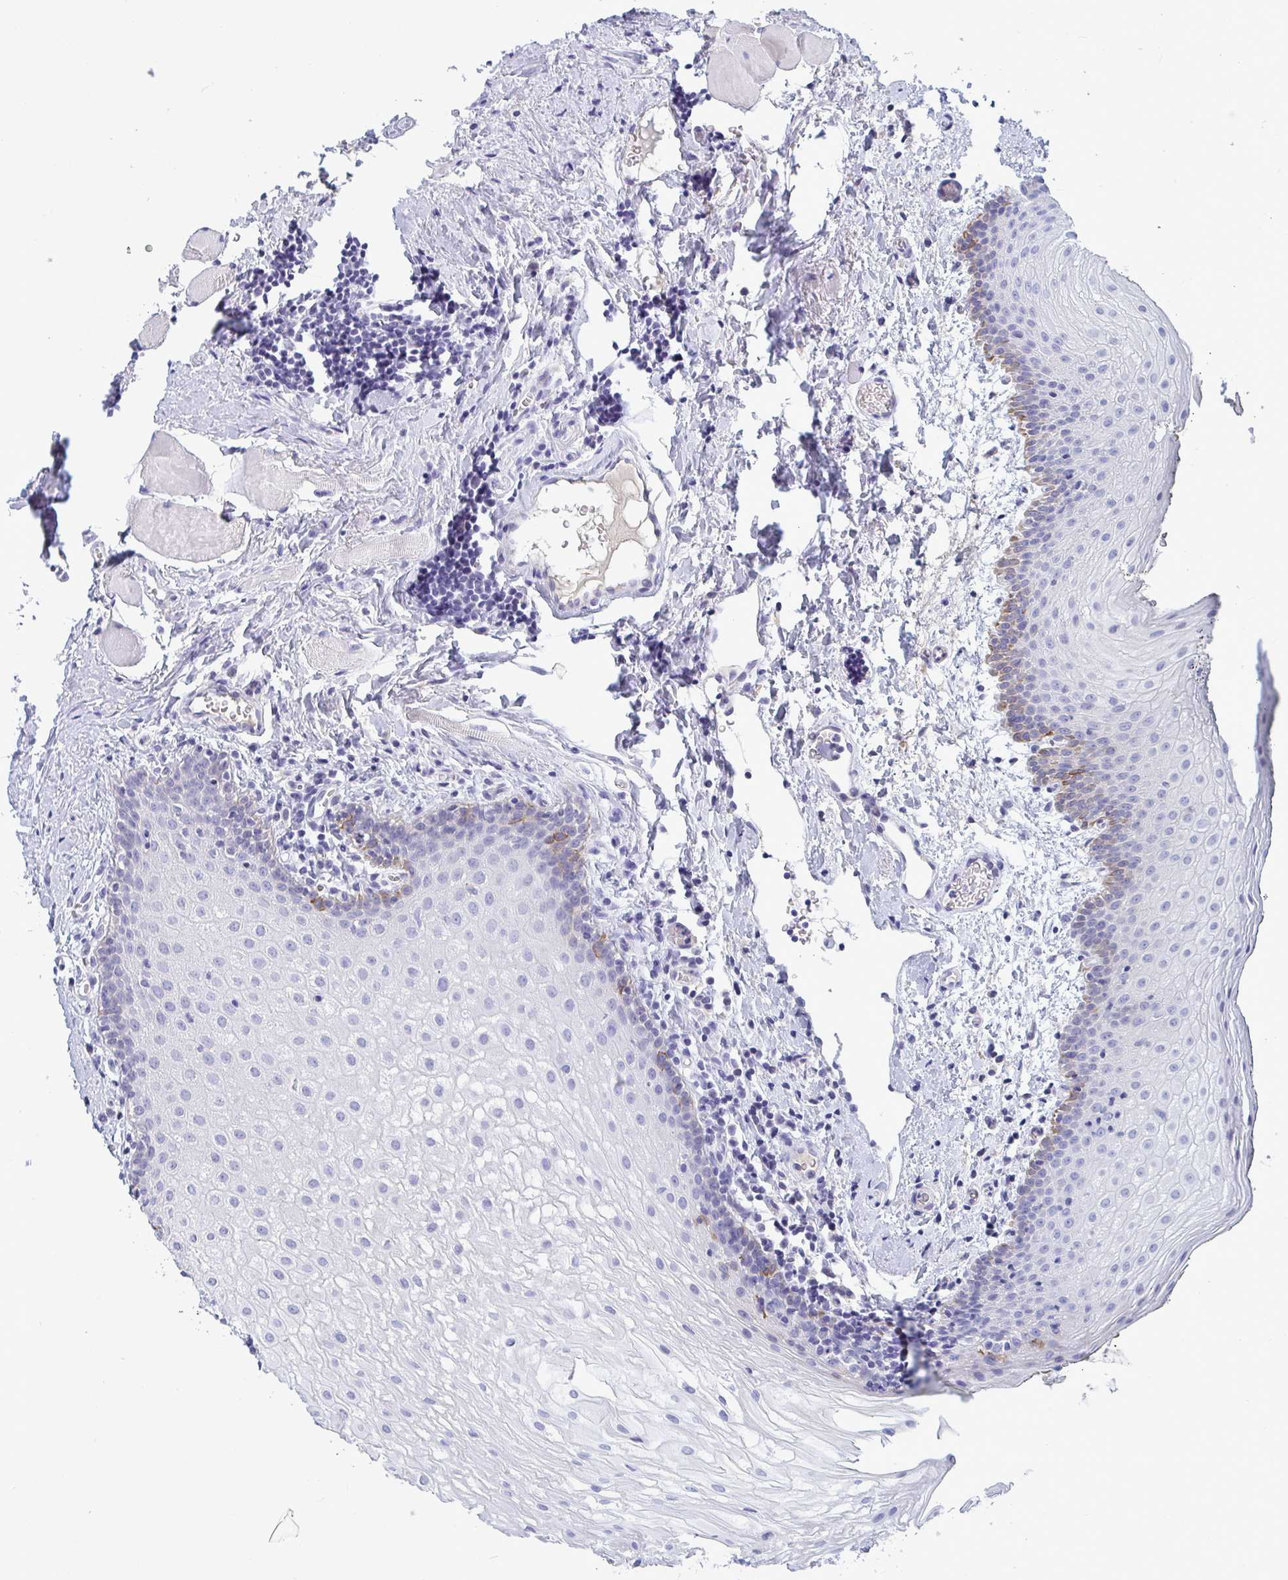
{"staining": {"intensity": "moderate", "quantity": "<25%", "location": "cytoplasmic/membranous"}, "tissue": "oral mucosa", "cell_type": "Squamous epithelial cells", "image_type": "normal", "snomed": [{"axis": "morphology", "description": "Normal tissue, NOS"}, {"axis": "morphology", "description": "Squamous cell carcinoma, NOS"}, {"axis": "topography", "description": "Oral tissue"}, {"axis": "topography", "description": "Head-Neck"}], "caption": "Moderate cytoplasmic/membranous protein positivity is seen in about <25% of squamous epithelial cells in oral mucosa.", "gene": "TAS2R38", "patient": {"sex": "male", "age": 58}}